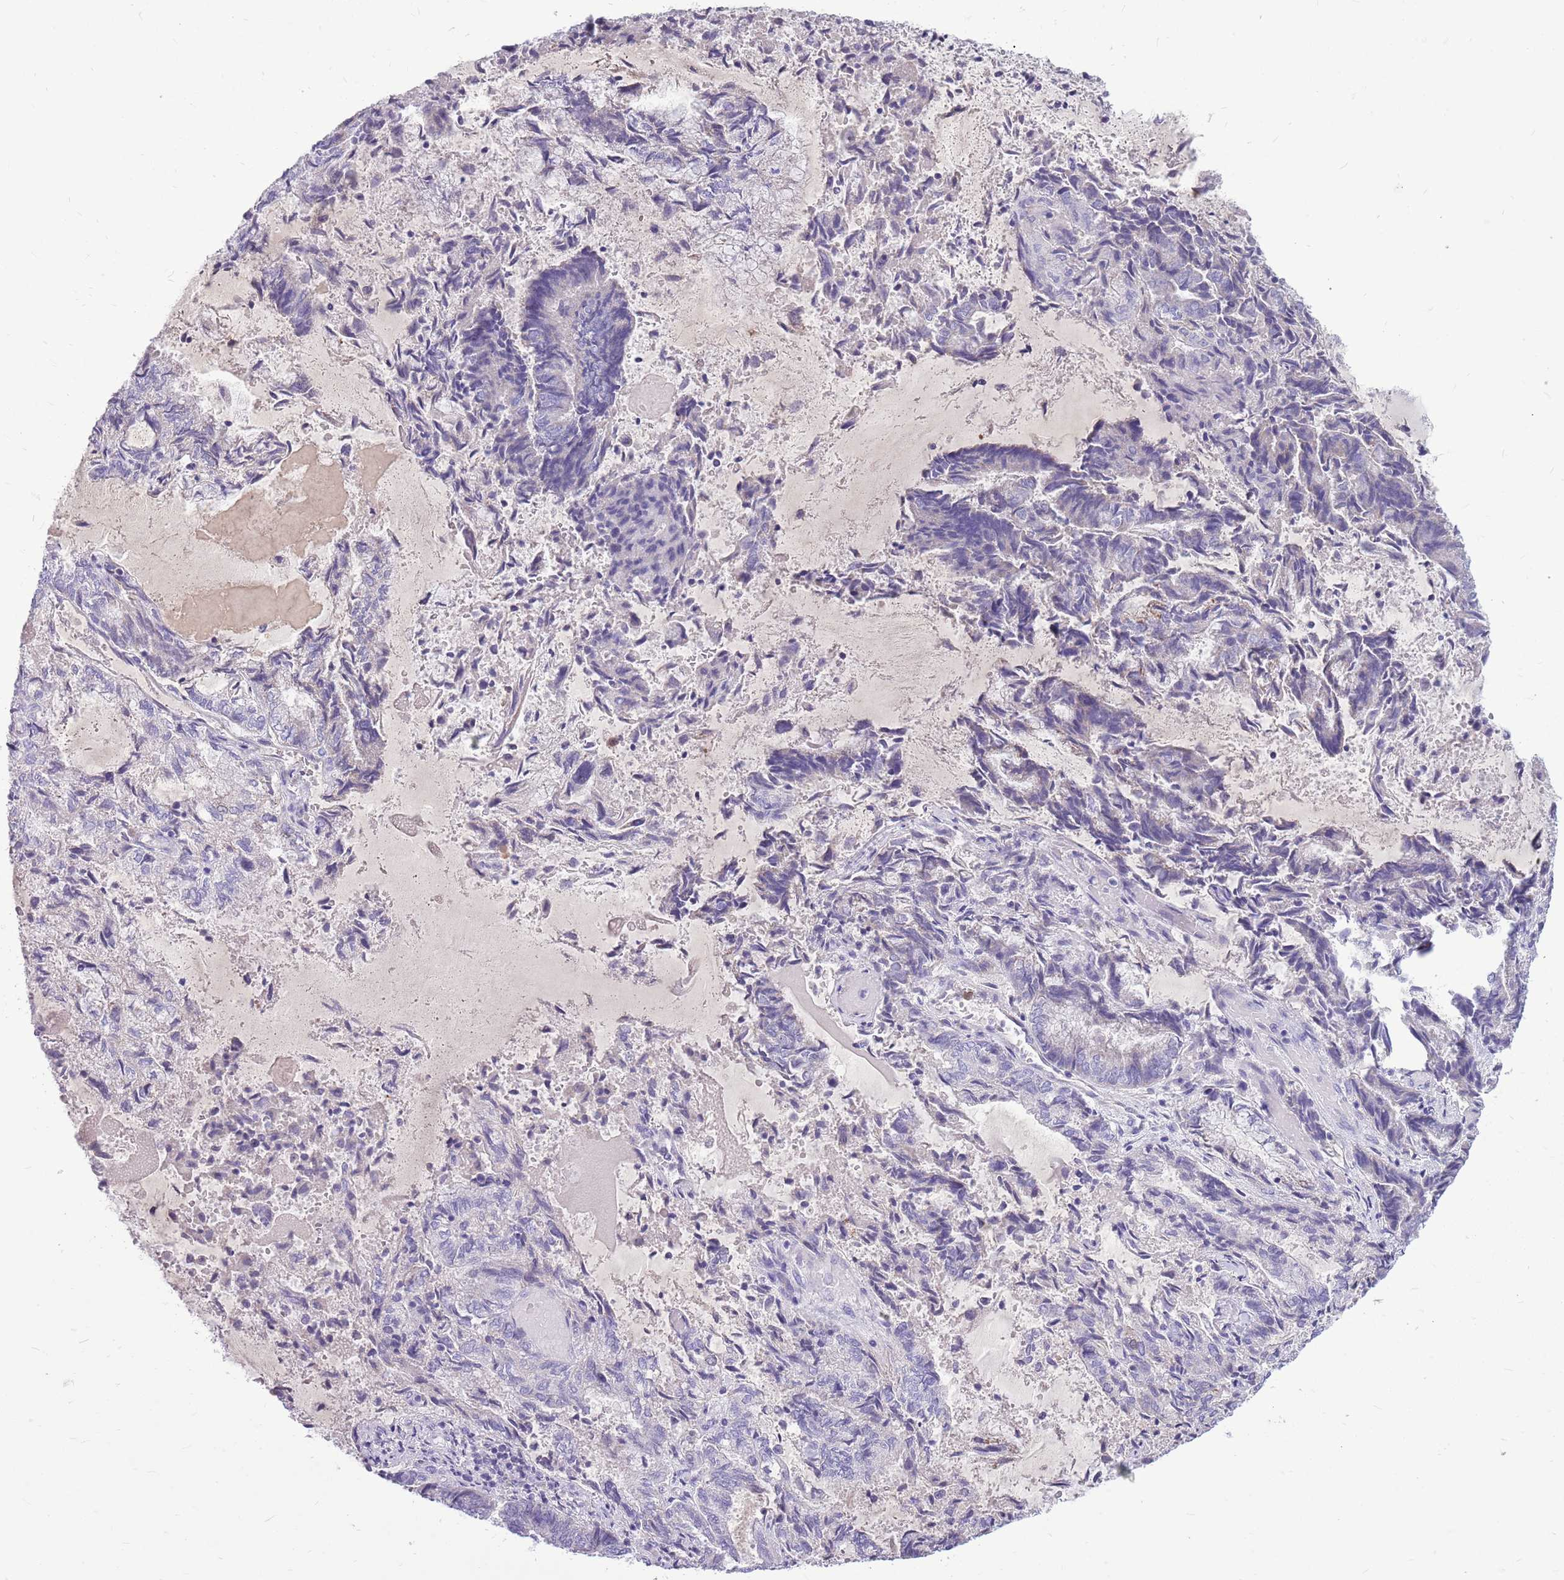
{"staining": {"intensity": "negative", "quantity": "none", "location": "none"}, "tissue": "endometrial cancer", "cell_type": "Tumor cells", "image_type": "cancer", "snomed": [{"axis": "morphology", "description": "Adenocarcinoma, NOS"}, {"axis": "topography", "description": "Endometrium"}], "caption": "An image of human endometrial cancer is negative for staining in tumor cells.", "gene": "ZNF425", "patient": {"sex": "female", "age": 80}}